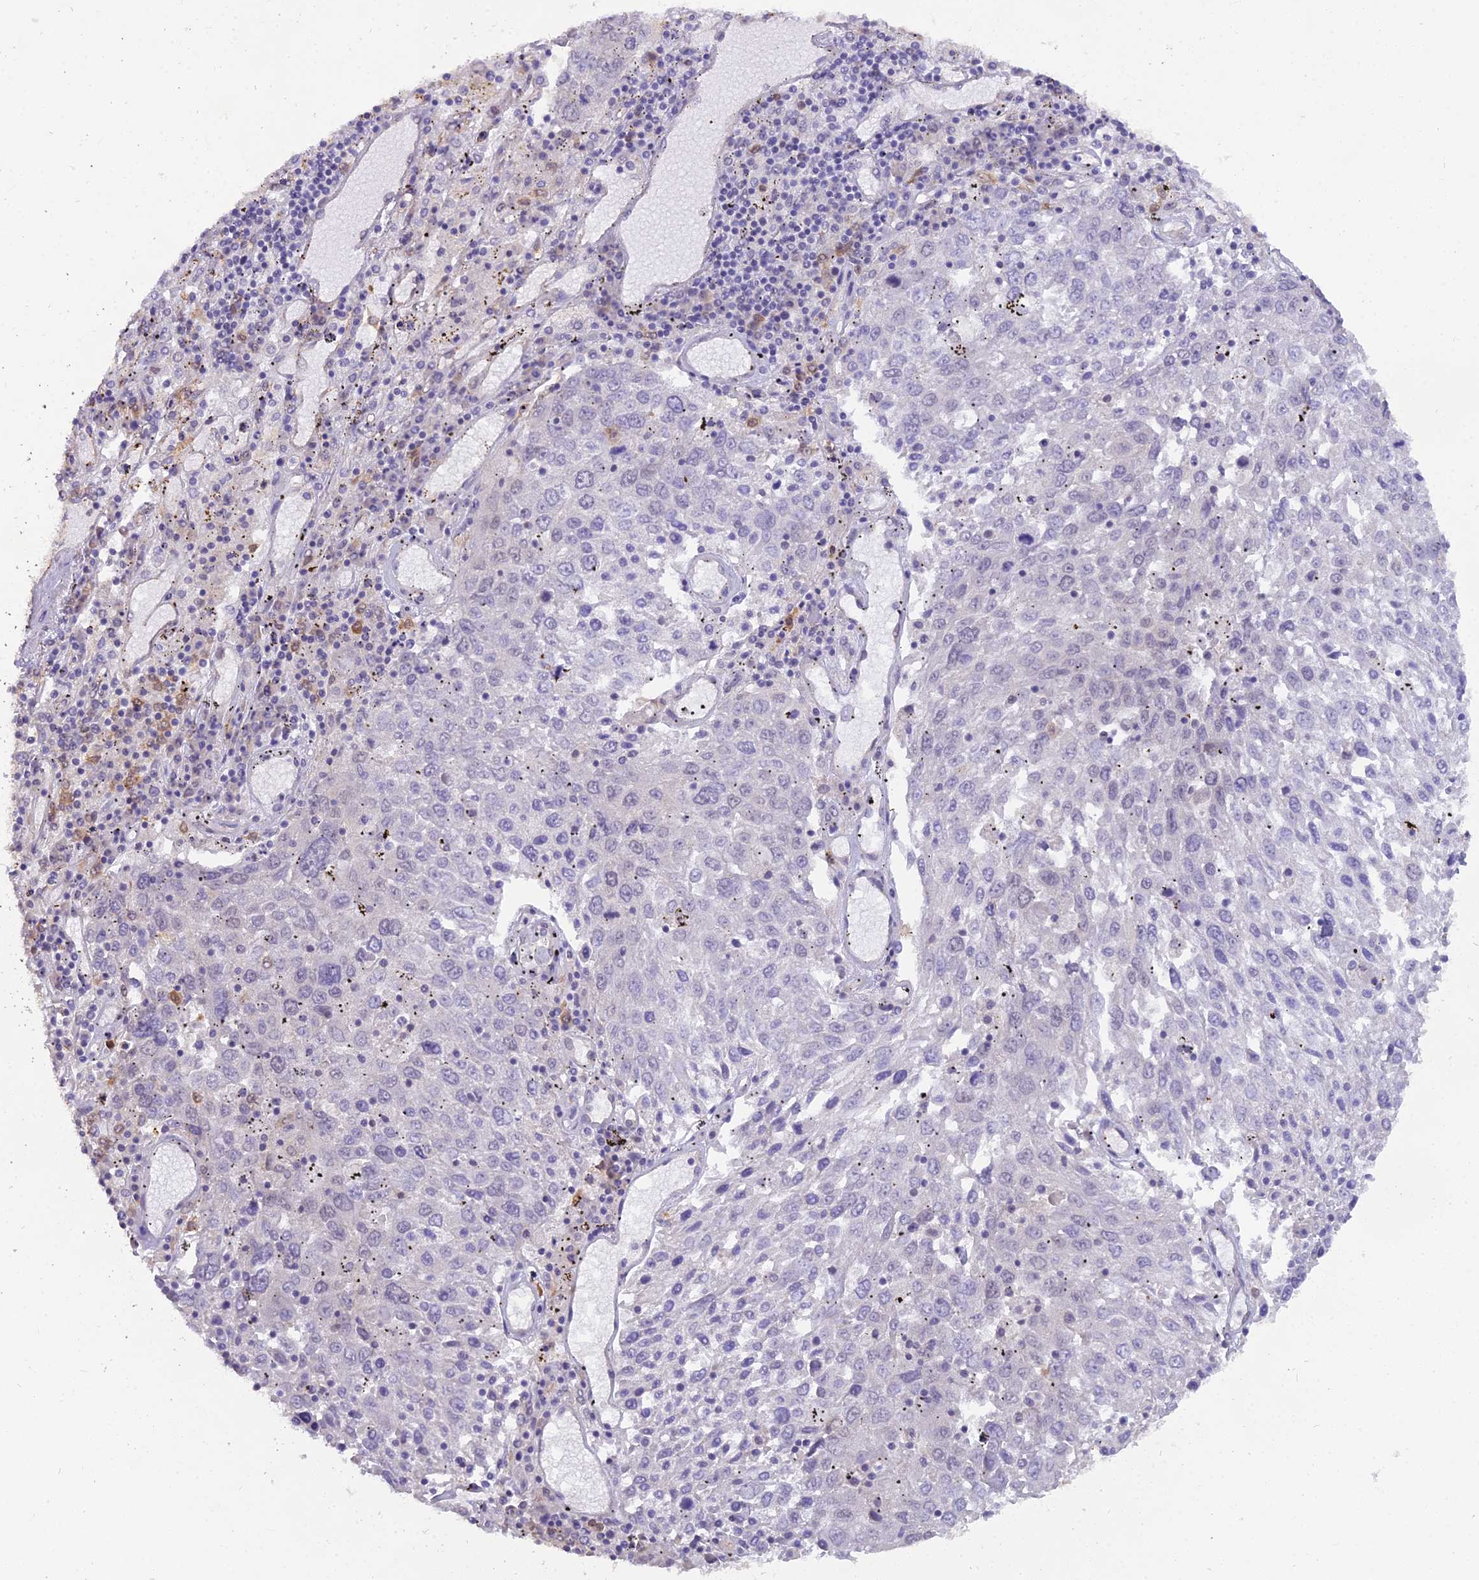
{"staining": {"intensity": "negative", "quantity": "none", "location": "none"}, "tissue": "lung cancer", "cell_type": "Tumor cells", "image_type": "cancer", "snomed": [{"axis": "morphology", "description": "Squamous cell carcinoma, NOS"}, {"axis": "topography", "description": "Lung"}], "caption": "The immunohistochemistry image has no significant staining in tumor cells of squamous cell carcinoma (lung) tissue.", "gene": "BLNK", "patient": {"sex": "male", "age": 65}}